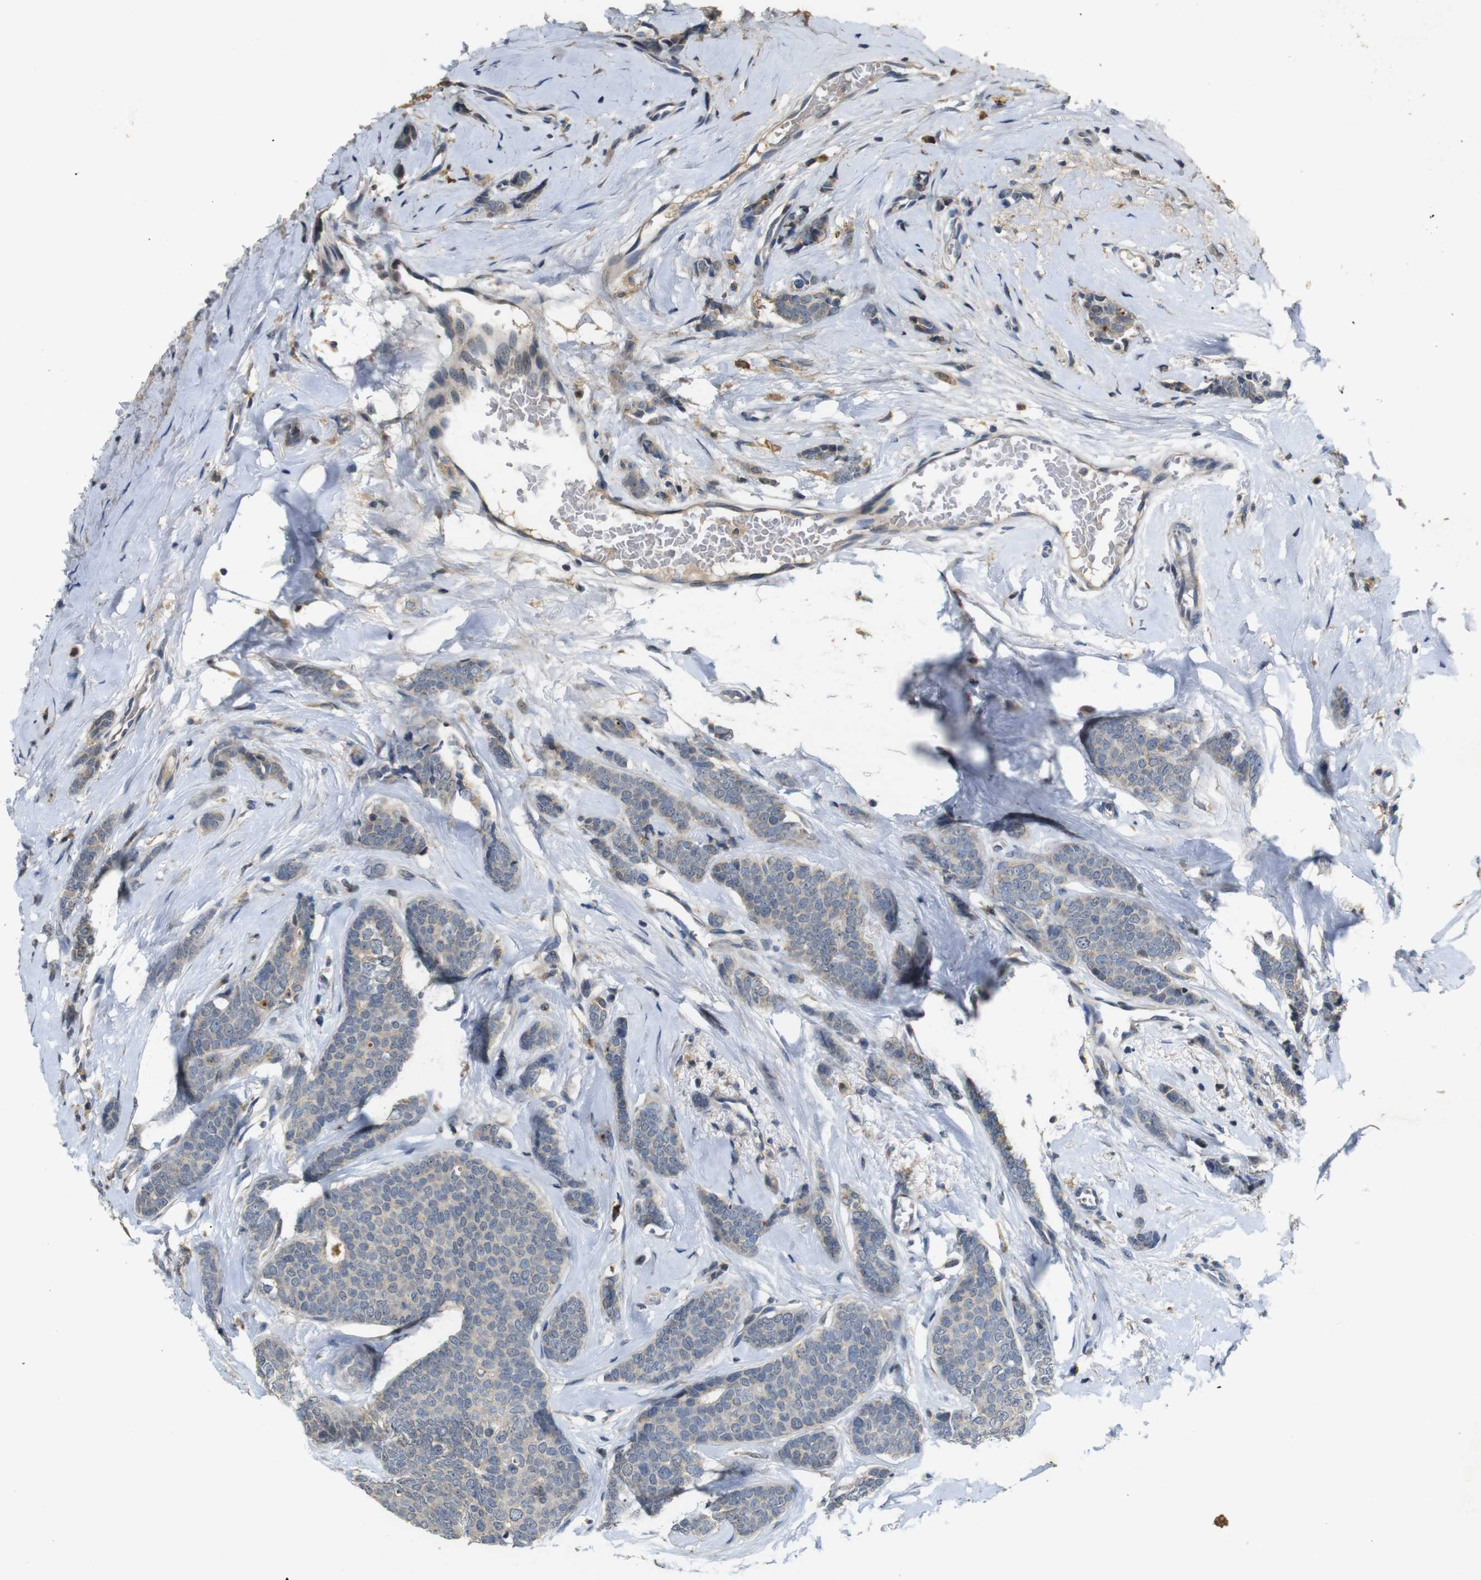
{"staining": {"intensity": "negative", "quantity": "none", "location": "none"}, "tissue": "breast cancer", "cell_type": "Tumor cells", "image_type": "cancer", "snomed": [{"axis": "morphology", "description": "Lobular carcinoma"}, {"axis": "topography", "description": "Skin"}, {"axis": "topography", "description": "Breast"}], "caption": "A micrograph of lobular carcinoma (breast) stained for a protein displays no brown staining in tumor cells. (DAB (3,3'-diaminobenzidine) IHC with hematoxylin counter stain).", "gene": "MAGI2", "patient": {"sex": "female", "age": 46}}